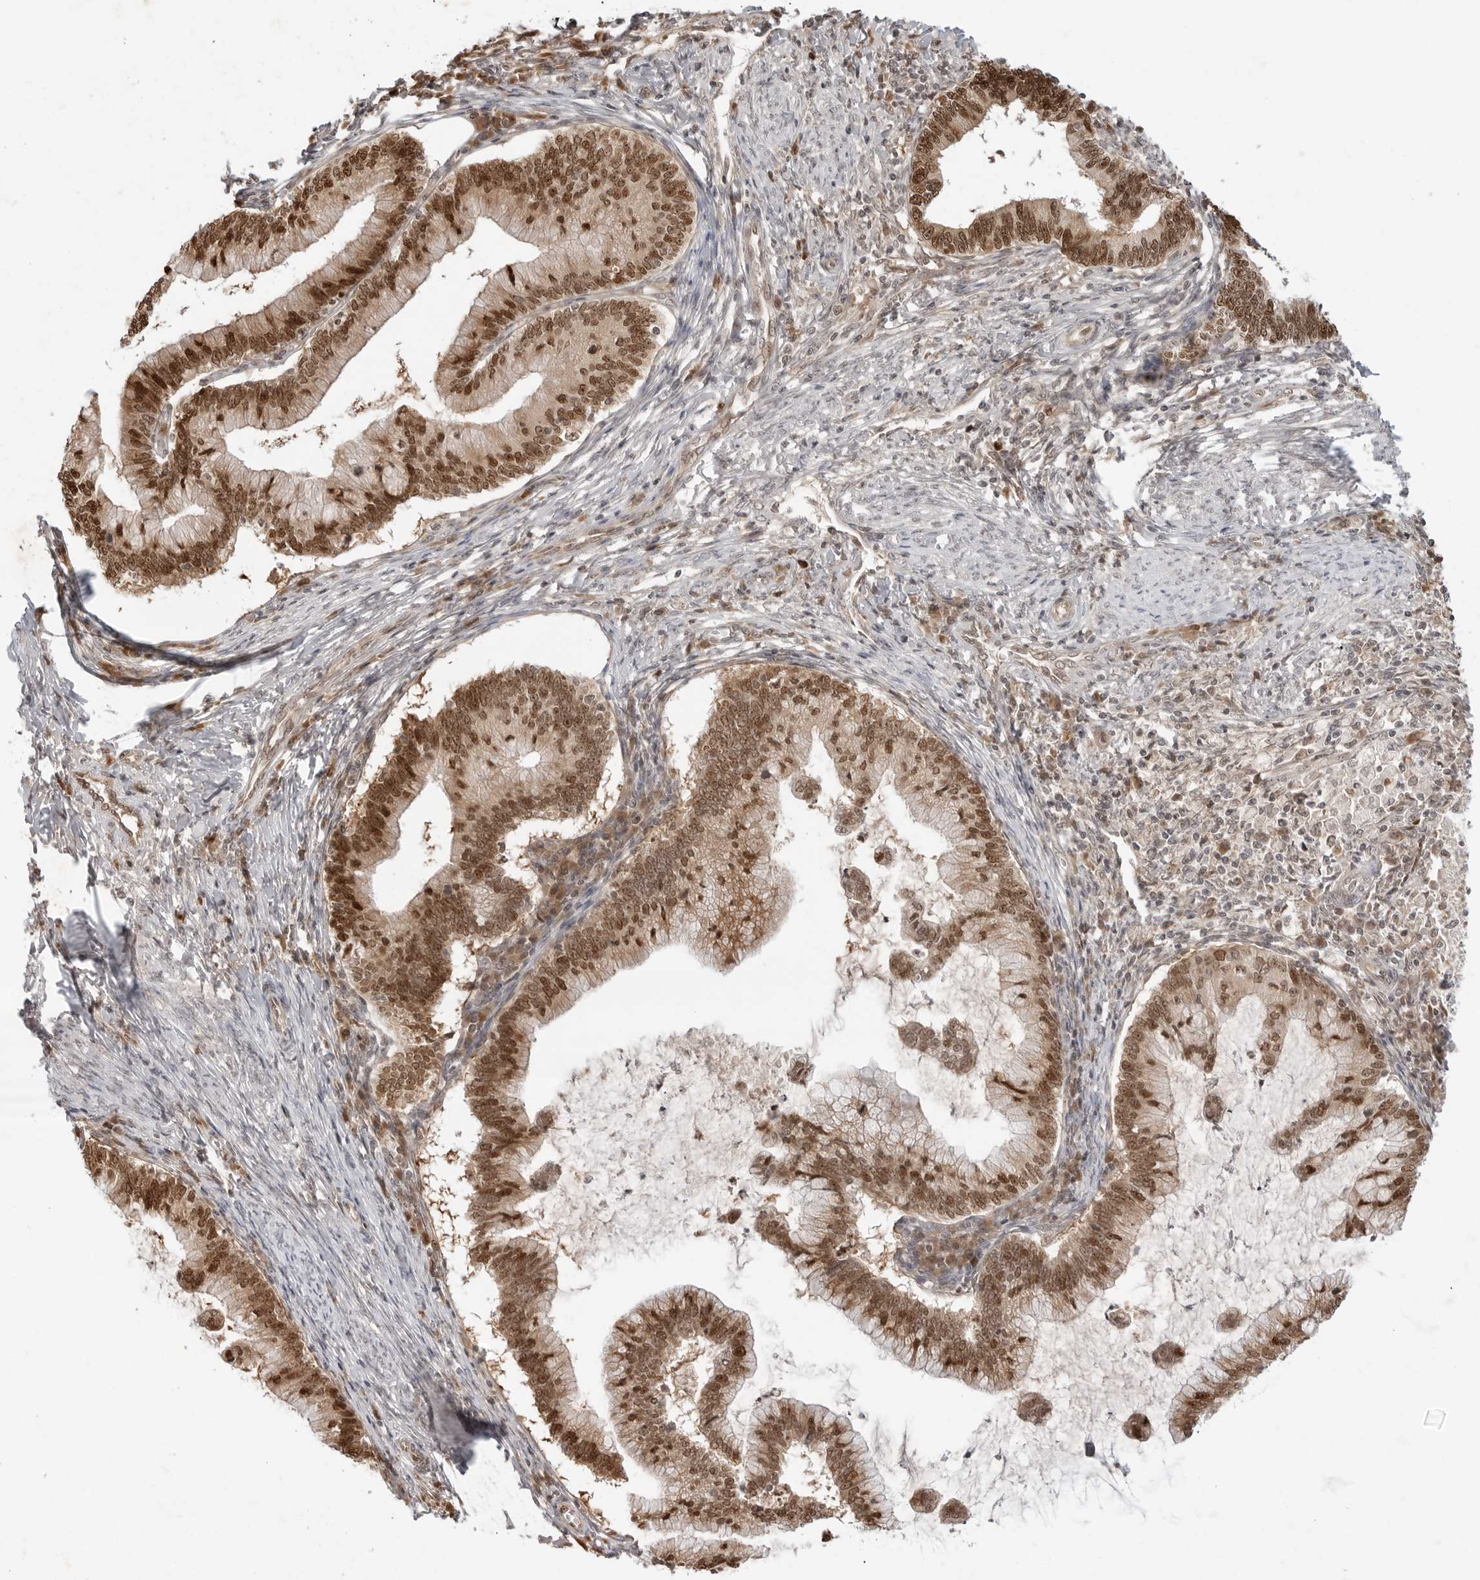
{"staining": {"intensity": "strong", "quantity": ">75%", "location": "cytoplasmic/membranous,nuclear"}, "tissue": "cervical cancer", "cell_type": "Tumor cells", "image_type": "cancer", "snomed": [{"axis": "morphology", "description": "Adenocarcinoma, NOS"}, {"axis": "topography", "description": "Cervix"}], "caption": "Protein expression analysis of human cervical adenocarcinoma reveals strong cytoplasmic/membranous and nuclear positivity in approximately >75% of tumor cells. (IHC, brightfield microscopy, high magnification).", "gene": "TIPRL", "patient": {"sex": "female", "age": 36}}